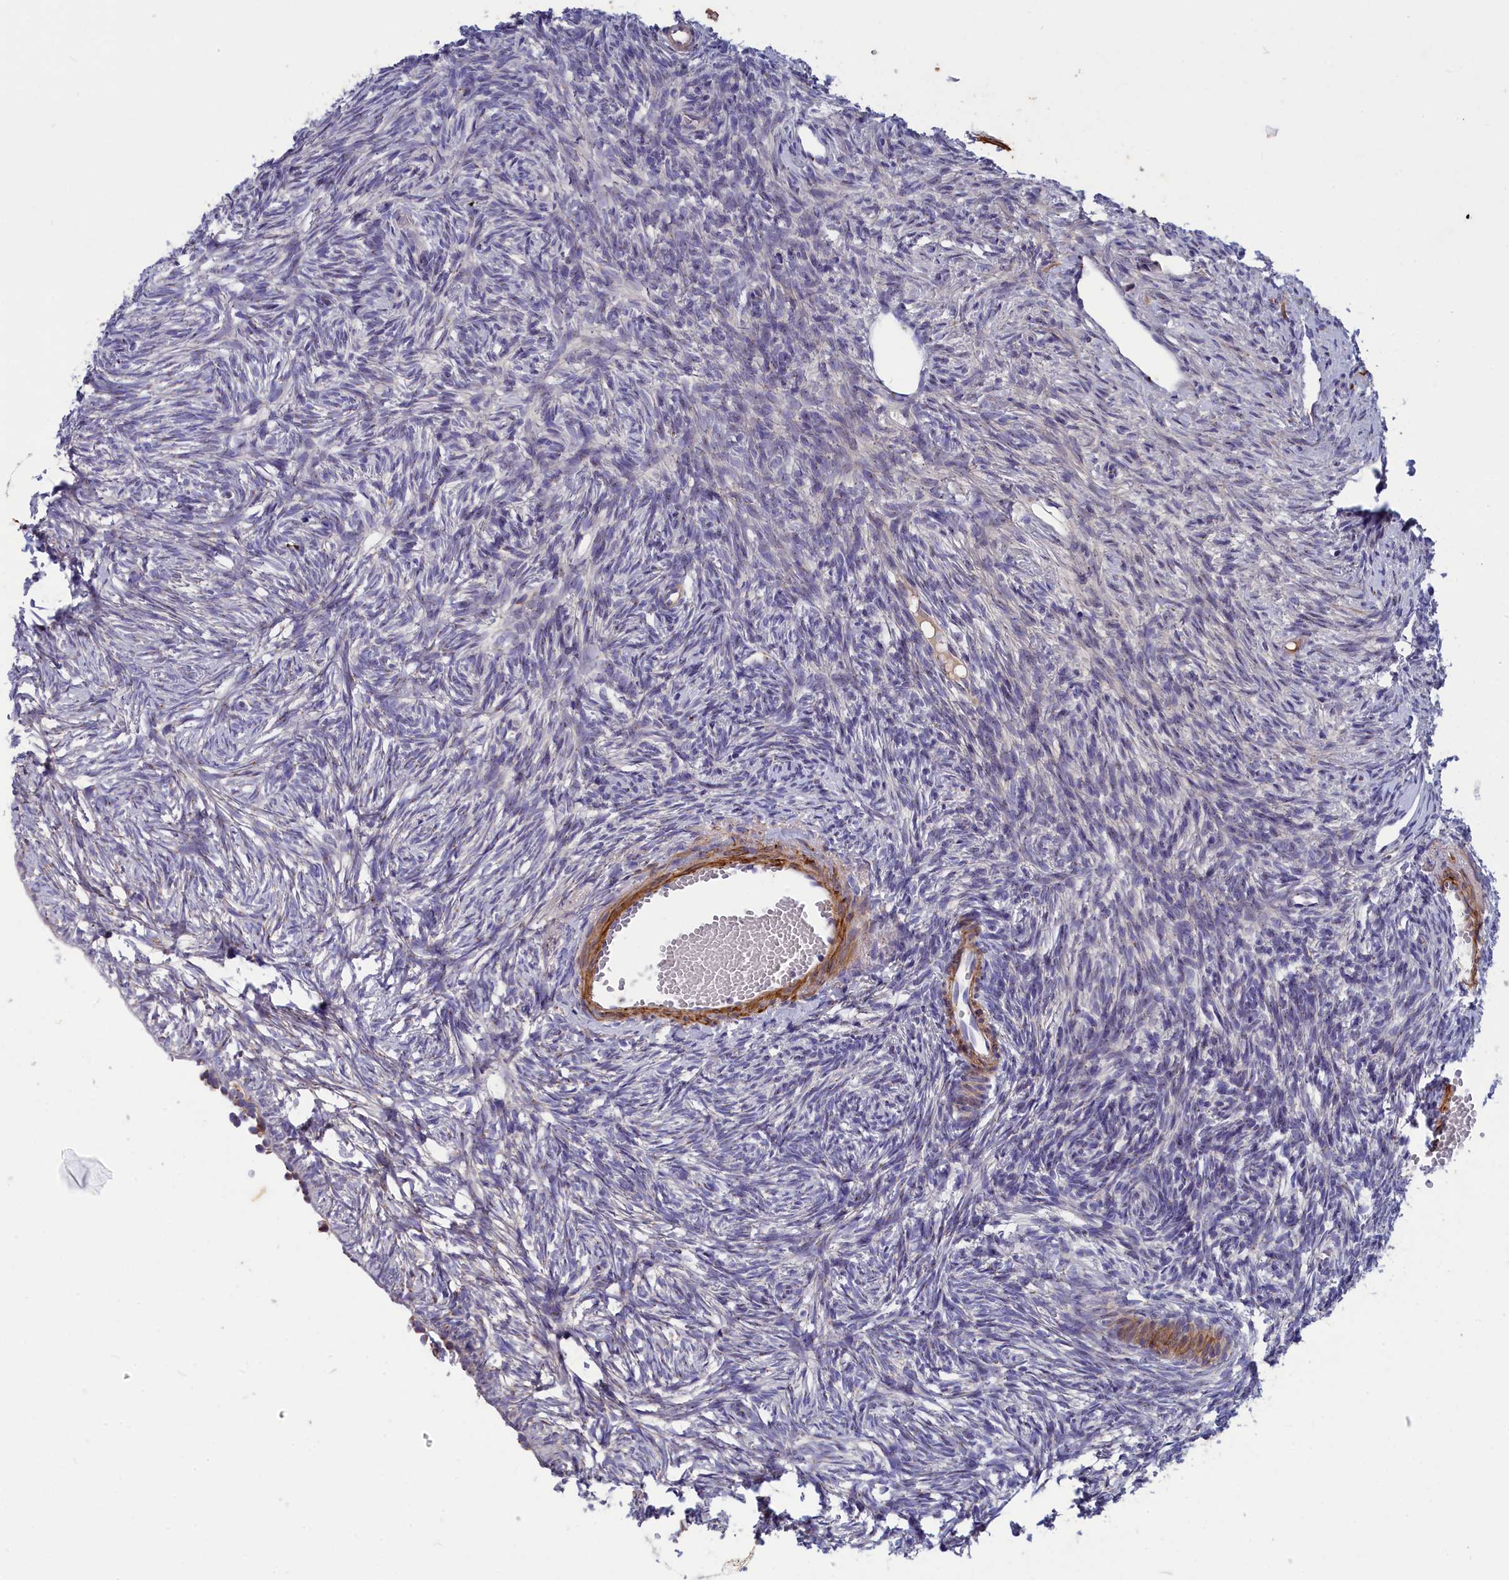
{"staining": {"intensity": "moderate", "quantity": ">75%", "location": "cytoplasmic/membranous"}, "tissue": "ovary", "cell_type": "Follicle cells", "image_type": "normal", "snomed": [{"axis": "morphology", "description": "Normal tissue, NOS"}, {"axis": "topography", "description": "Ovary"}], "caption": "Protein analysis of benign ovary shows moderate cytoplasmic/membranous expression in approximately >75% of follicle cells. The protein of interest is shown in brown color, while the nuclei are stained blue.", "gene": "TUBGCP4", "patient": {"sex": "female", "age": 51}}